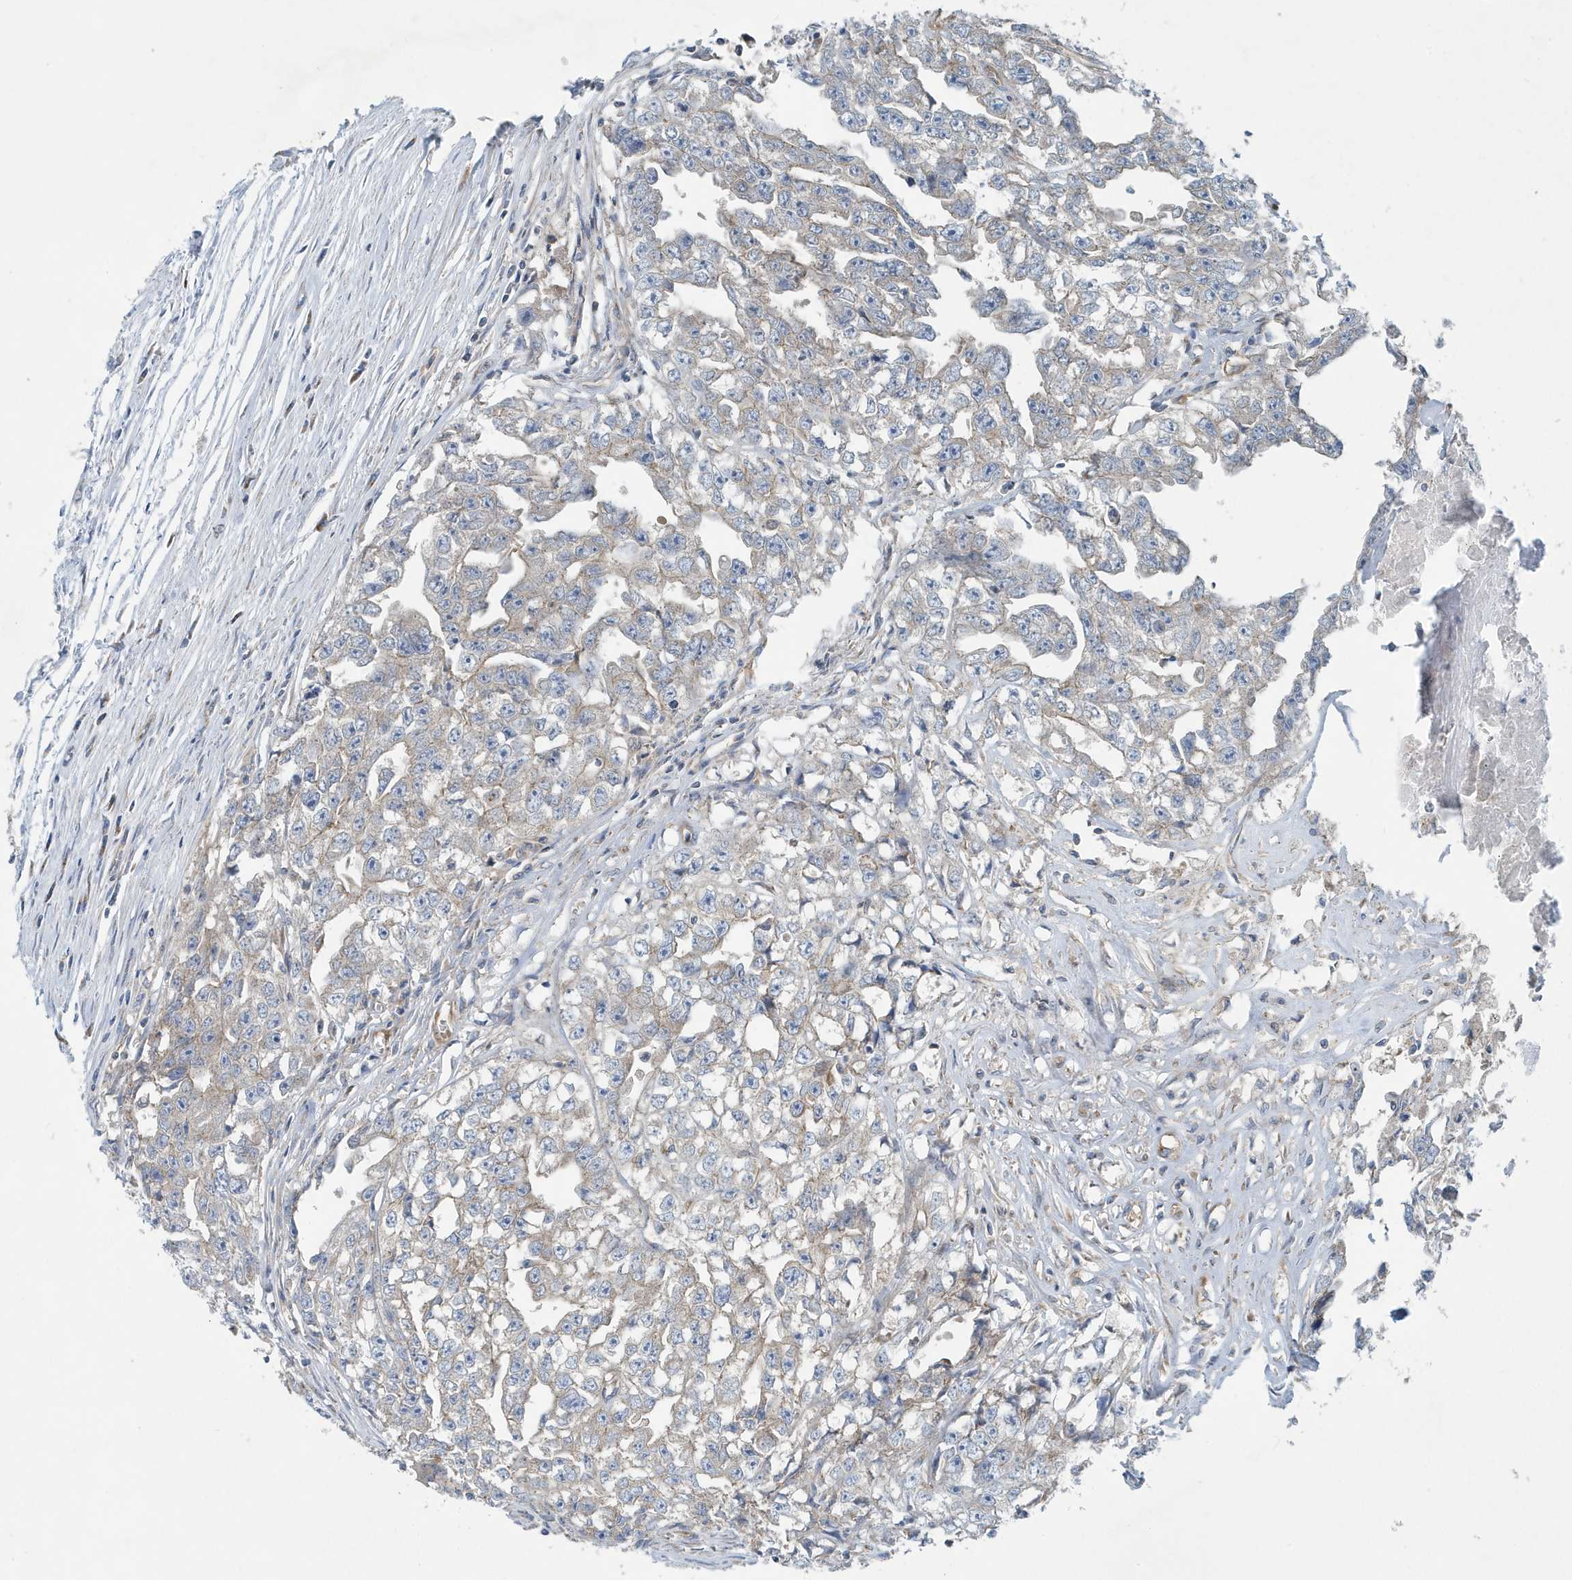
{"staining": {"intensity": "weak", "quantity": "25%-75%", "location": "cytoplasmic/membranous"}, "tissue": "testis cancer", "cell_type": "Tumor cells", "image_type": "cancer", "snomed": [{"axis": "morphology", "description": "Seminoma, NOS"}, {"axis": "morphology", "description": "Carcinoma, Embryonal, NOS"}, {"axis": "topography", "description": "Testis"}], "caption": "IHC (DAB) staining of testis cancer displays weak cytoplasmic/membranous protein expression in about 25%-75% of tumor cells.", "gene": "PPM1M", "patient": {"sex": "male", "age": 43}}